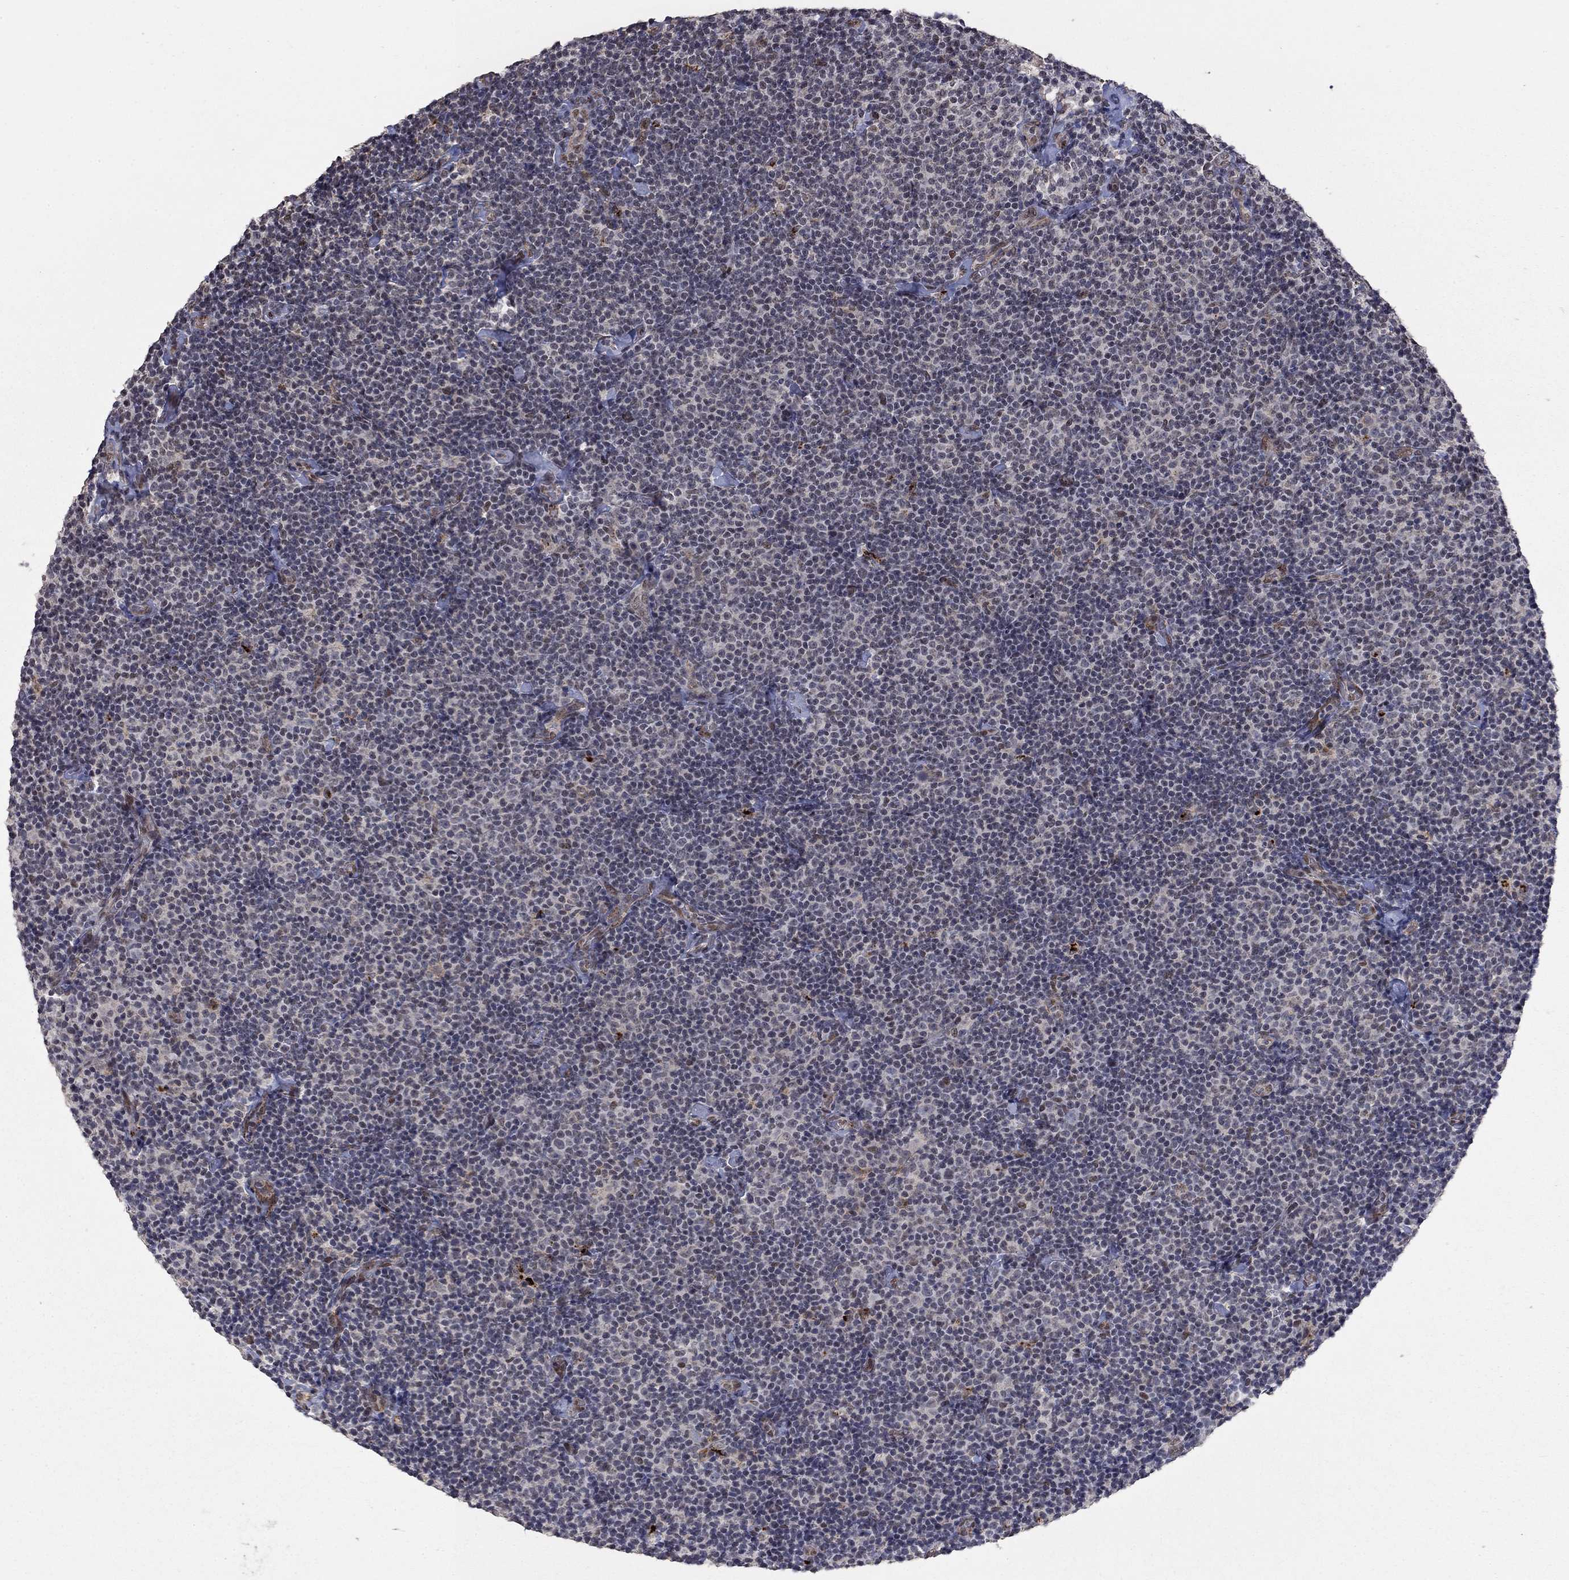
{"staining": {"intensity": "negative", "quantity": "none", "location": "none"}, "tissue": "lymphoma", "cell_type": "Tumor cells", "image_type": "cancer", "snomed": [{"axis": "morphology", "description": "Malignant lymphoma, non-Hodgkin's type, Low grade"}, {"axis": "topography", "description": "Lymph node"}], "caption": "The immunohistochemistry image has no significant positivity in tumor cells of lymphoma tissue. (Stains: DAB immunohistochemistry with hematoxylin counter stain, Microscopy: brightfield microscopy at high magnification).", "gene": "GRIA3", "patient": {"sex": "male", "age": 81}}